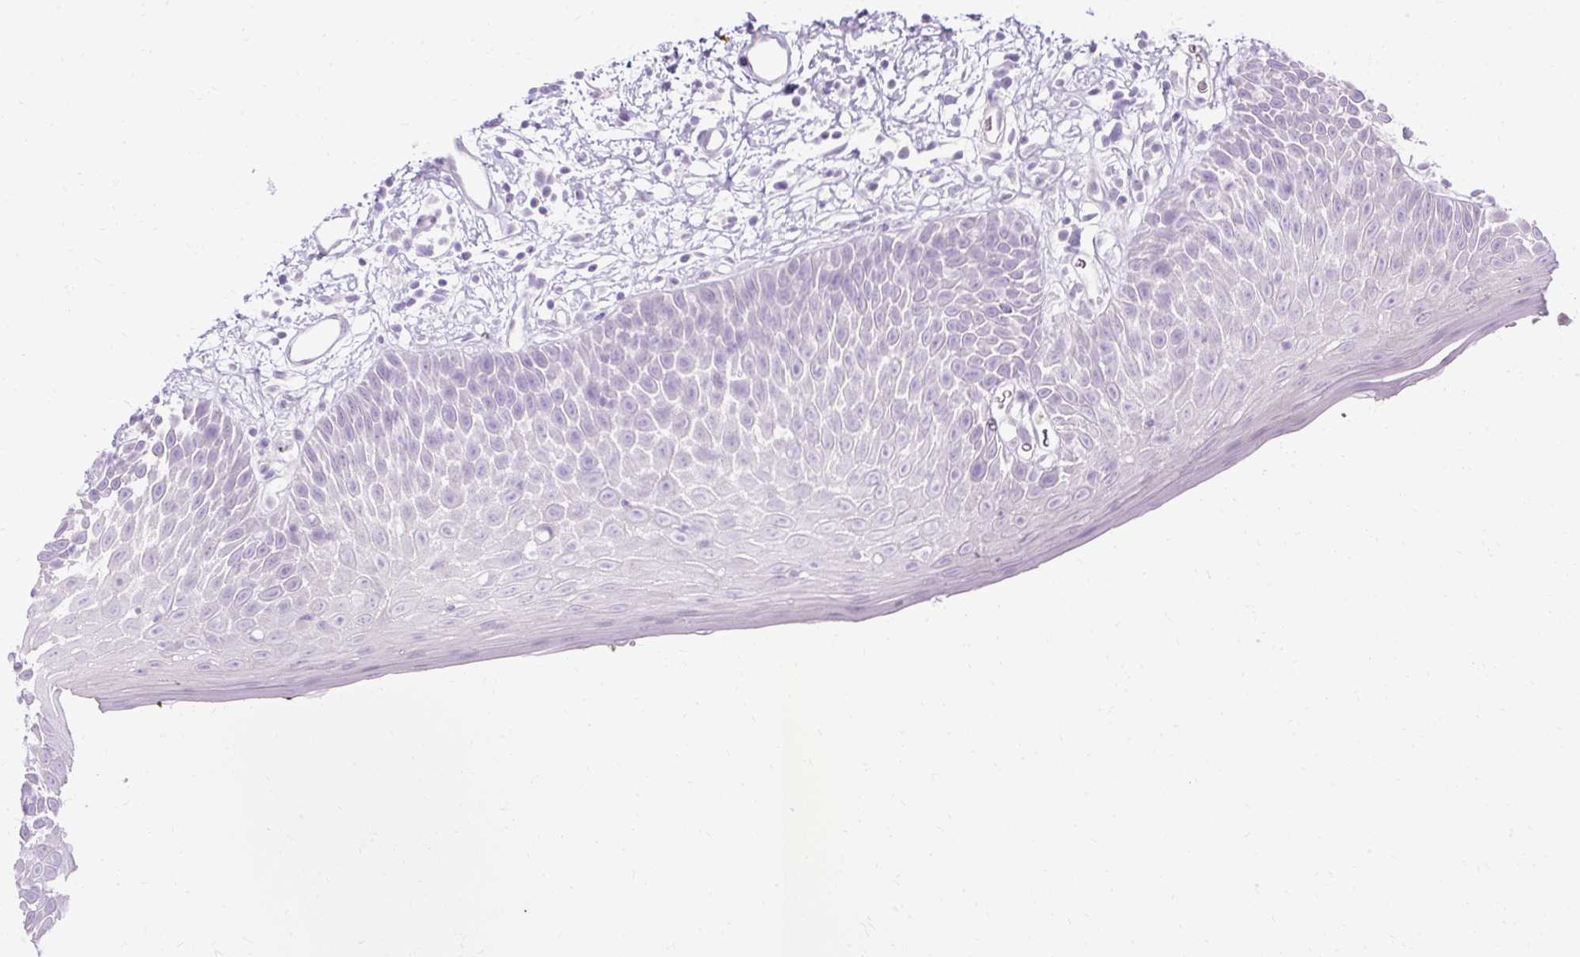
{"staining": {"intensity": "negative", "quantity": "none", "location": "none"}, "tissue": "oral mucosa", "cell_type": "Squamous epithelial cells", "image_type": "normal", "snomed": [{"axis": "morphology", "description": "Normal tissue, NOS"}, {"axis": "morphology", "description": "Squamous cell carcinoma, NOS"}, {"axis": "topography", "description": "Oral tissue"}, {"axis": "topography", "description": "Tounge, NOS"}, {"axis": "topography", "description": "Head-Neck"}], "caption": "A photomicrograph of oral mucosa stained for a protein reveals no brown staining in squamous epithelial cells. (DAB (3,3'-diaminobenzidine) immunohistochemistry (IHC) visualized using brightfield microscopy, high magnification).", "gene": "HSD11B1", "patient": {"sex": "male", "age": 76}}